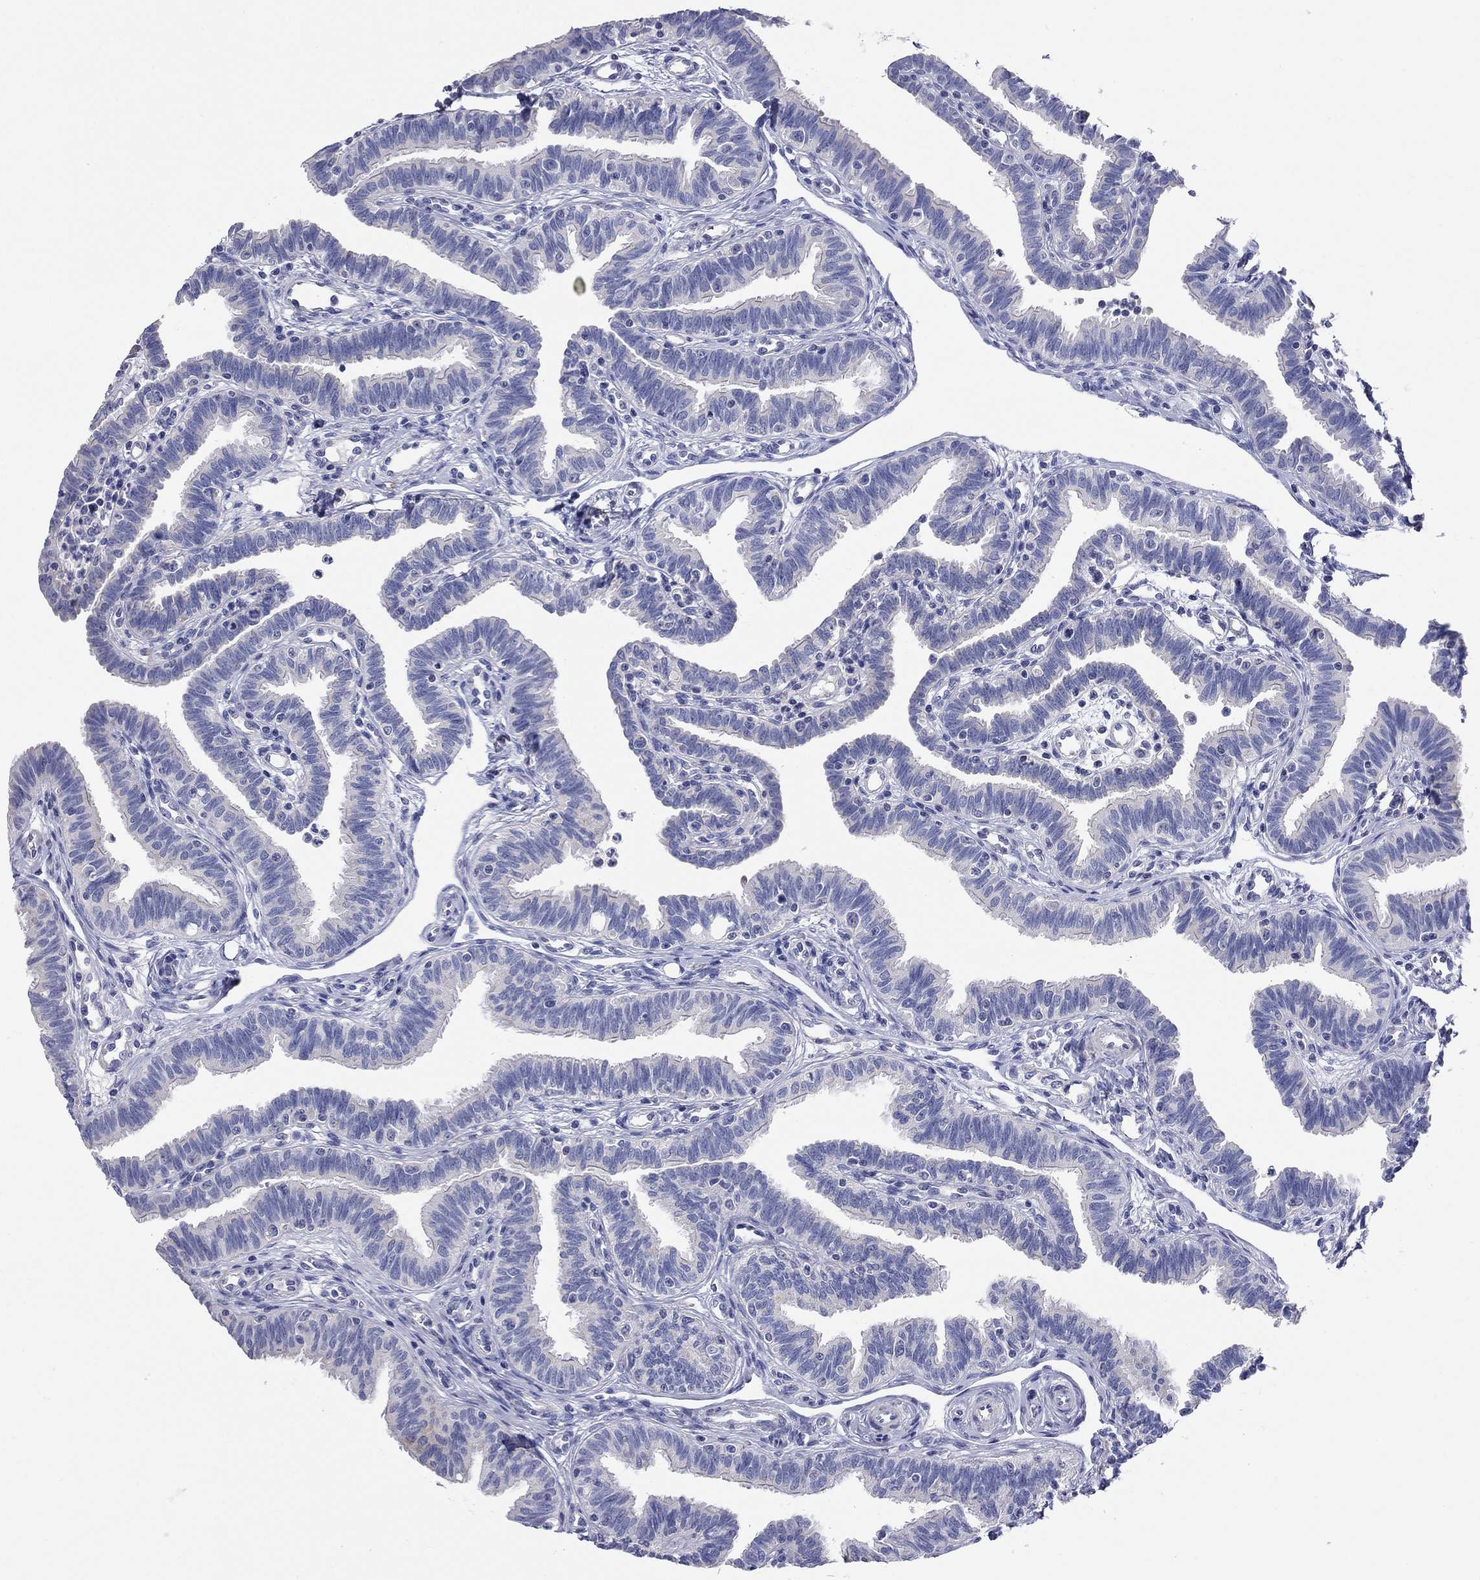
{"staining": {"intensity": "weak", "quantity": "<25%", "location": "cytoplasmic/membranous"}, "tissue": "fallopian tube", "cell_type": "Glandular cells", "image_type": "normal", "snomed": [{"axis": "morphology", "description": "Normal tissue, NOS"}, {"axis": "topography", "description": "Fallopian tube"}], "caption": "The image exhibits no staining of glandular cells in normal fallopian tube.", "gene": "RCAN1", "patient": {"sex": "female", "age": 36}}